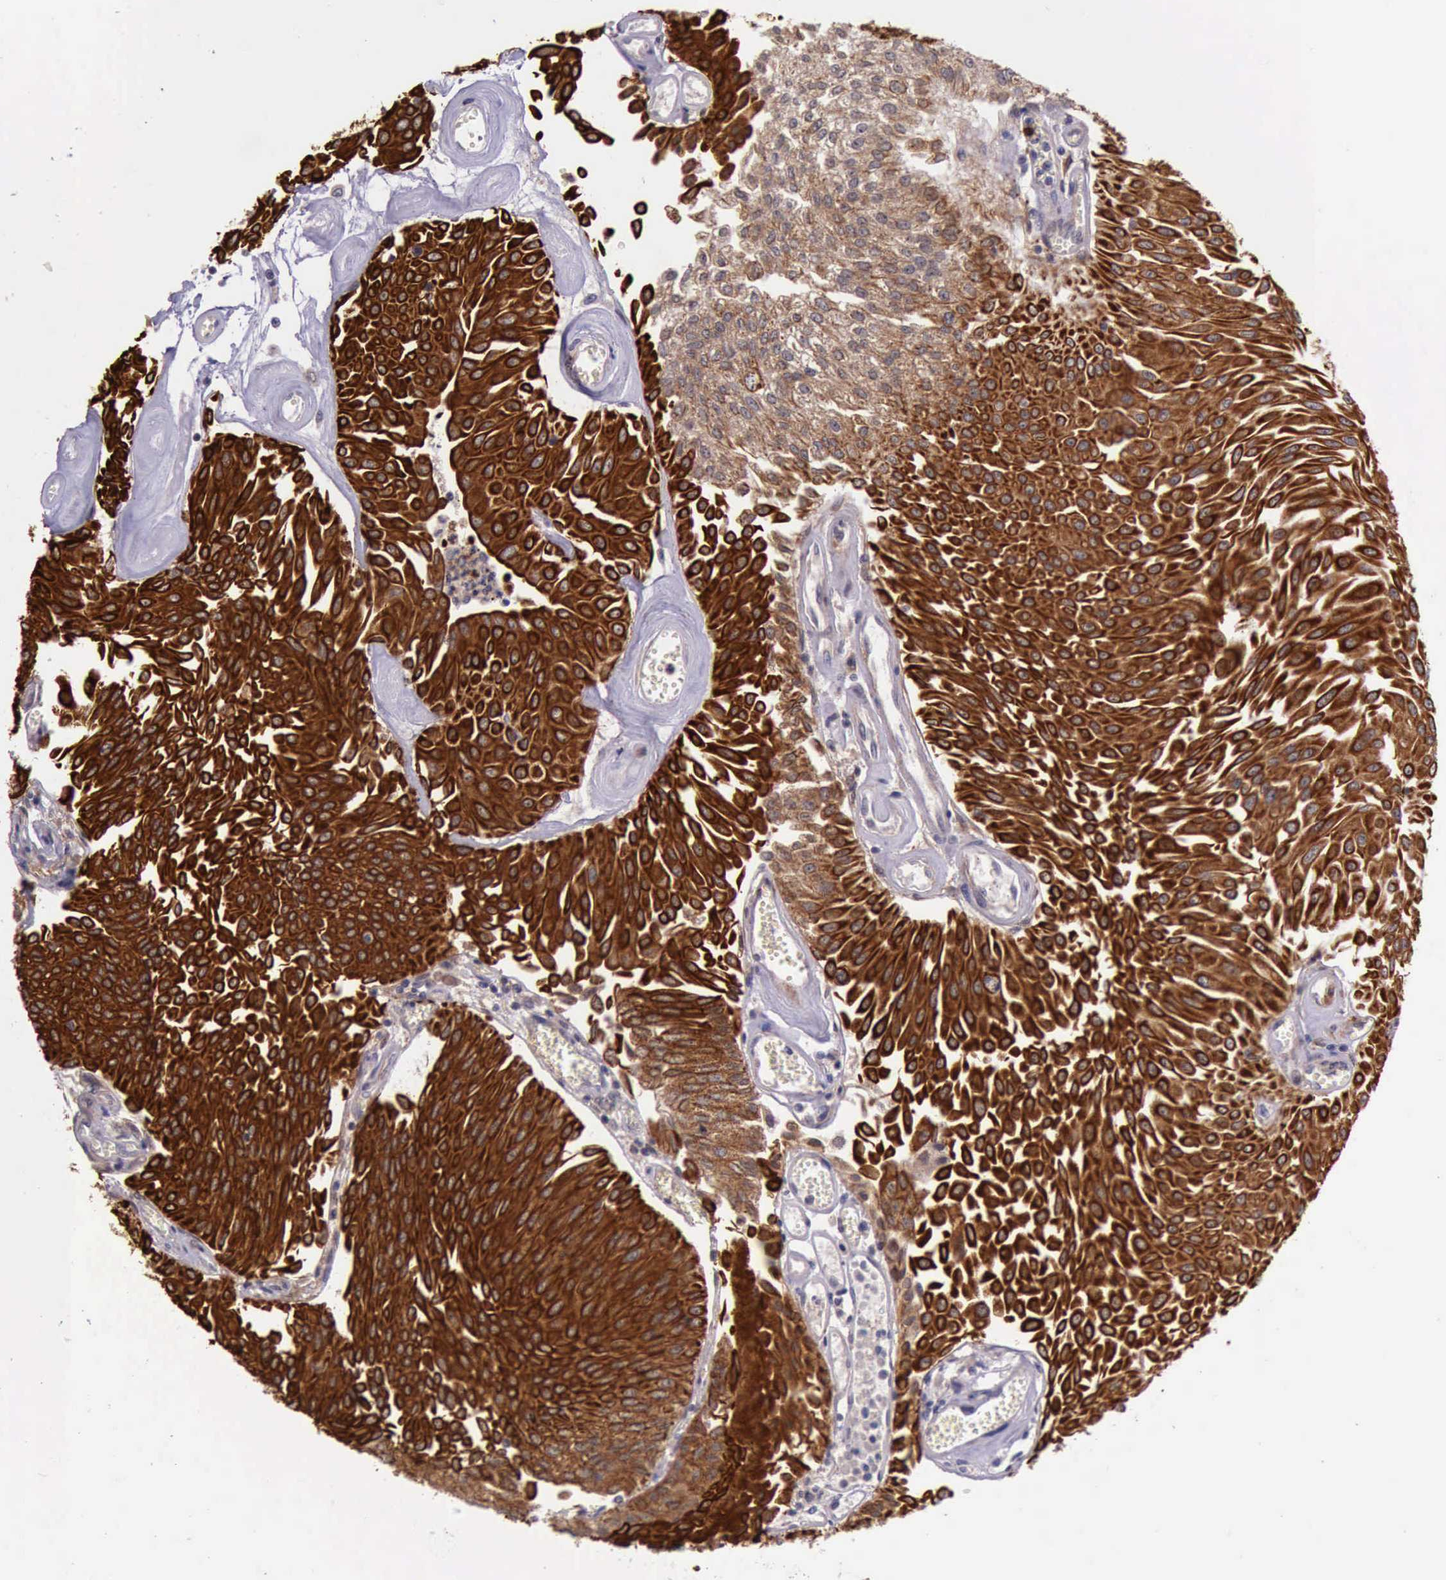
{"staining": {"intensity": "moderate", "quantity": ">75%", "location": "cytoplasmic/membranous"}, "tissue": "urothelial cancer", "cell_type": "Tumor cells", "image_type": "cancer", "snomed": [{"axis": "morphology", "description": "Urothelial carcinoma, Low grade"}, {"axis": "topography", "description": "Urinary bladder"}], "caption": "Immunohistochemistry (IHC) (DAB) staining of urothelial carcinoma (low-grade) exhibits moderate cytoplasmic/membranous protein staining in about >75% of tumor cells.", "gene": "PRICKLE3", "patient": {"sex": "male", "age": 86}}